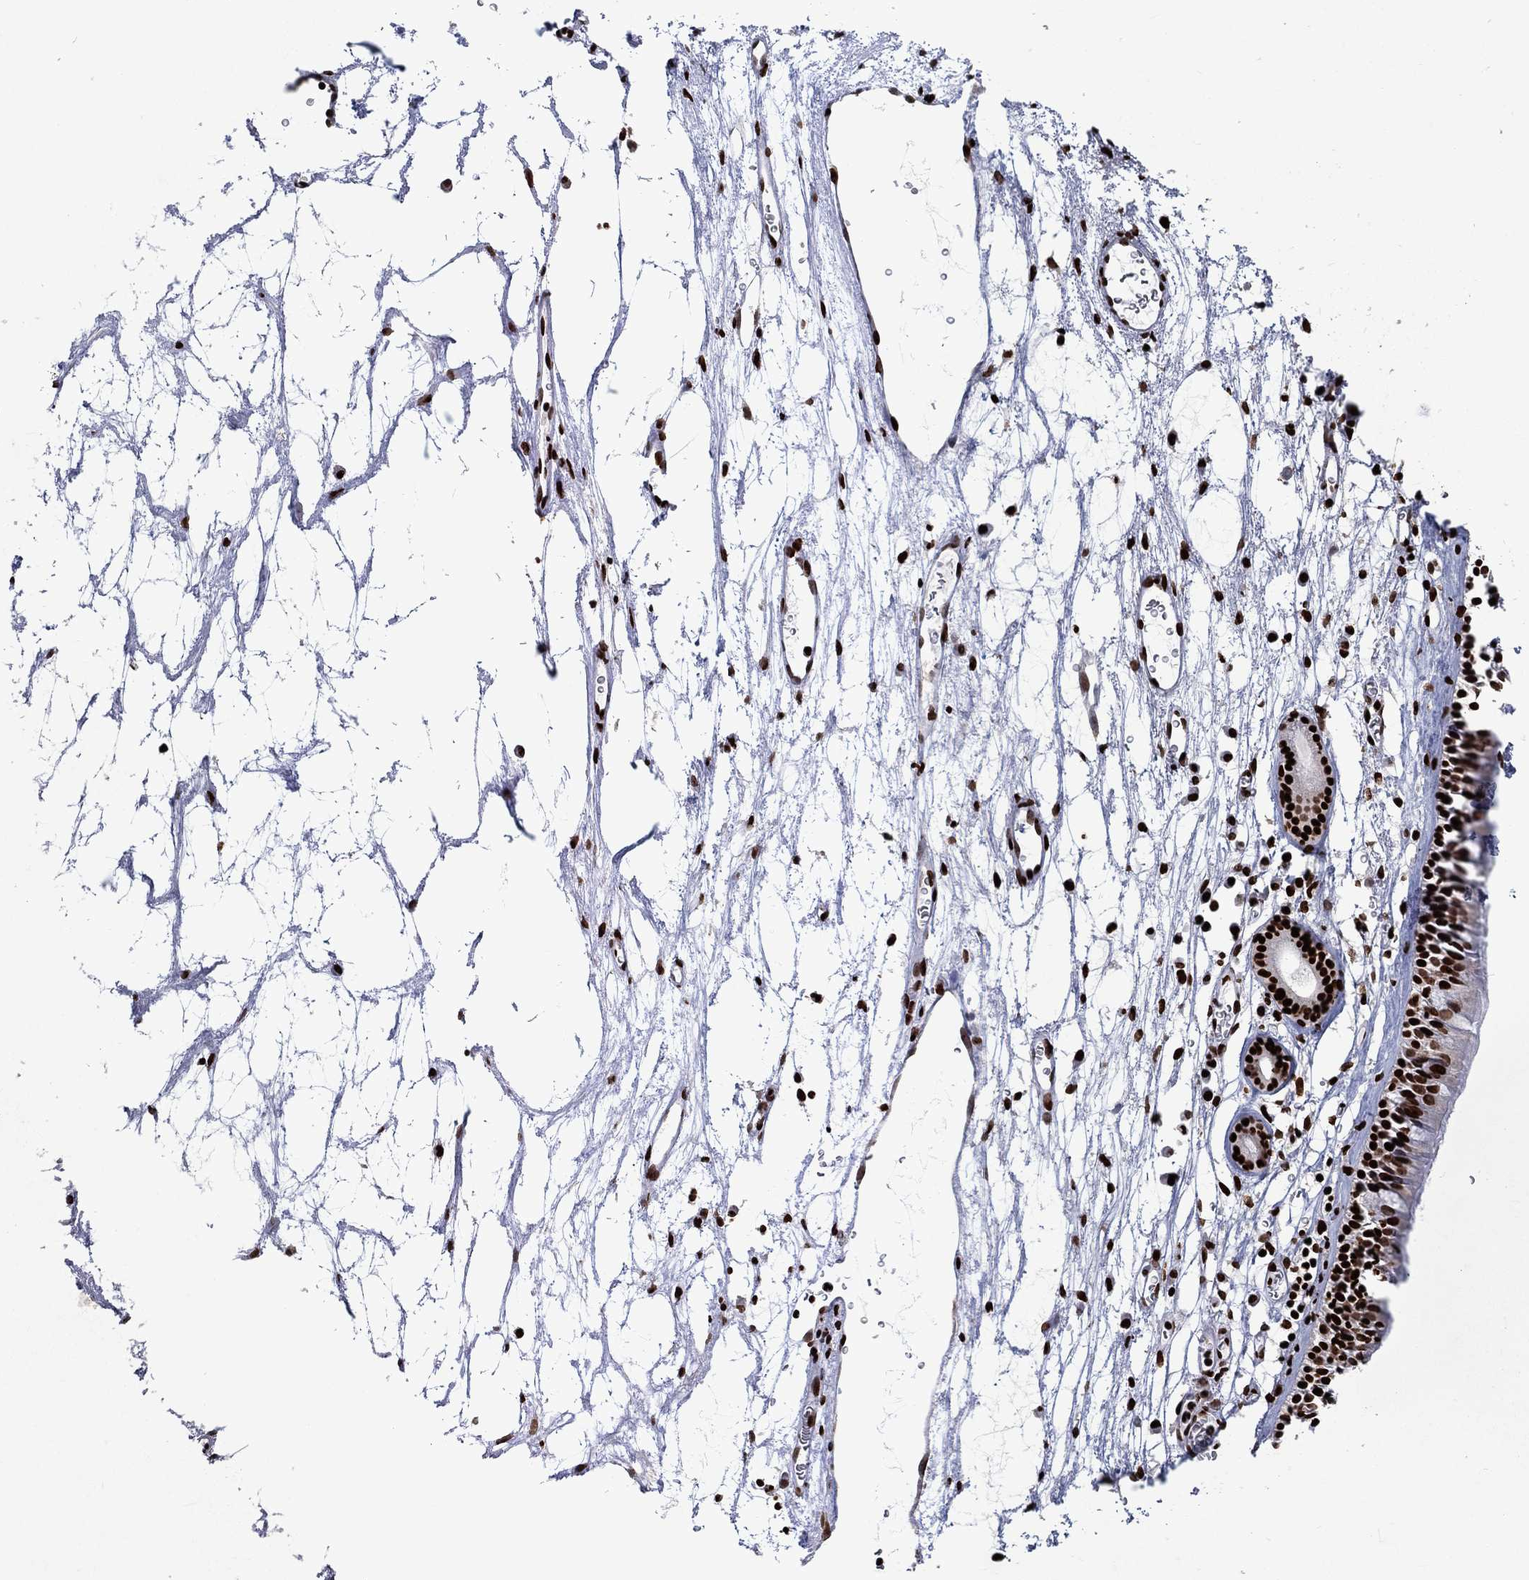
{"staining": {"intensity": "strong", "quantity": "25%-75%", "location": "nuclear"}, "tissue": "nasopharynx", "cell_type": "Respiratory epithelial cells", "image_type": "normal", "snomed": [{"axis": "morphology", "description": "Normal tissue, NOS"}, {"axis": "topography", "description": "Nasopharynx"}], "caption": "Strong nuclear expression for a protein is seen in about 25%-75% of respiratory epithelial cells of normal nasopharynx using IHC.", "gene": "SRSF3", "patient": {"sex": "male", "age": 69}}